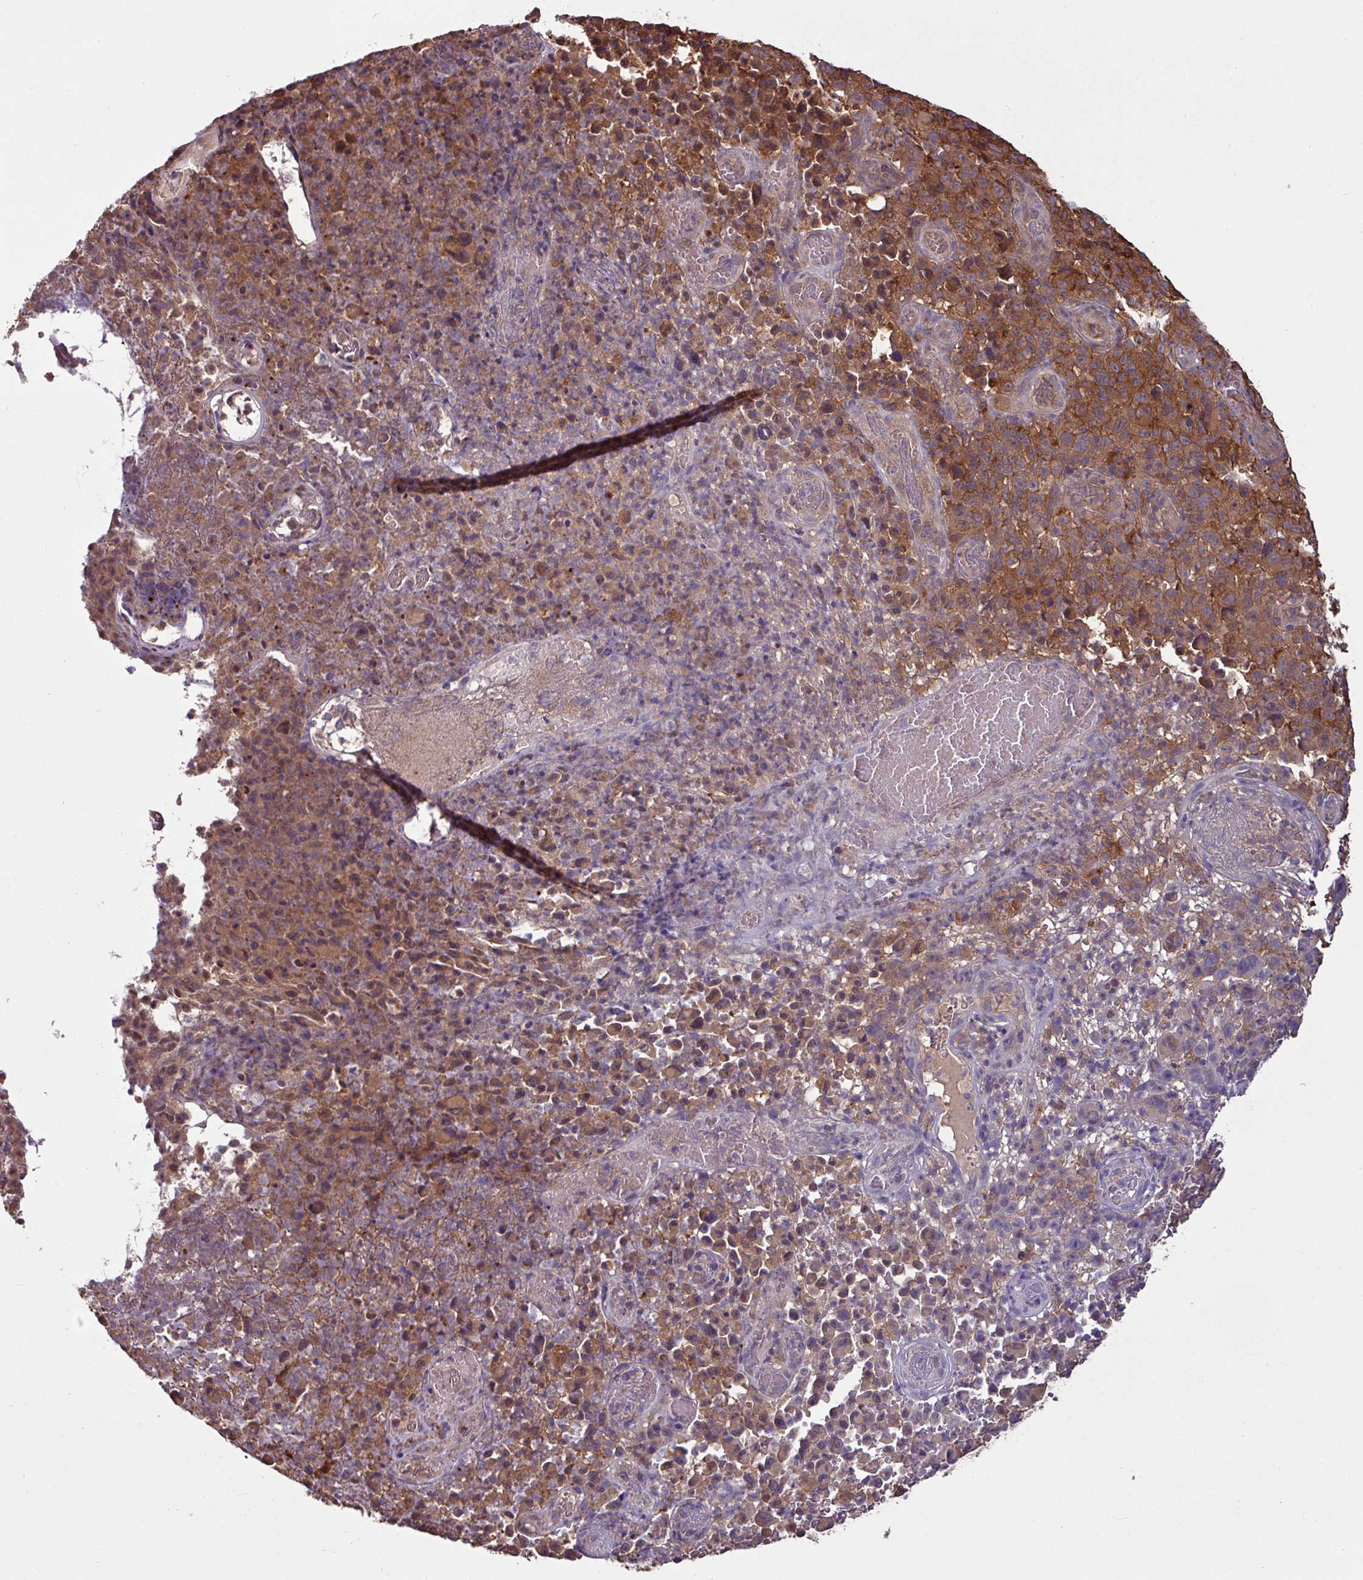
{"staining": {"intensity": "moderate", "quantity": "<25%", "location": "cytoplasmic/membranous"}, "tissue": "melanoma", "cell_type": "Tumor cells", "image_type": "cancer", "snomed": [{"axis": "morphology", "description": "Malignant melanoma, NOS"}, {"axis": "topography", "description": "Skin"}], "caption": "Malignant melanoma tissue displays moderate cytoplasmic/membranous positivity in approximately <25% of tumor cells, visualized by immunohistochemistry.", "gene": "GNPDA1", "patient": {"sex": "female", "age": 82}}